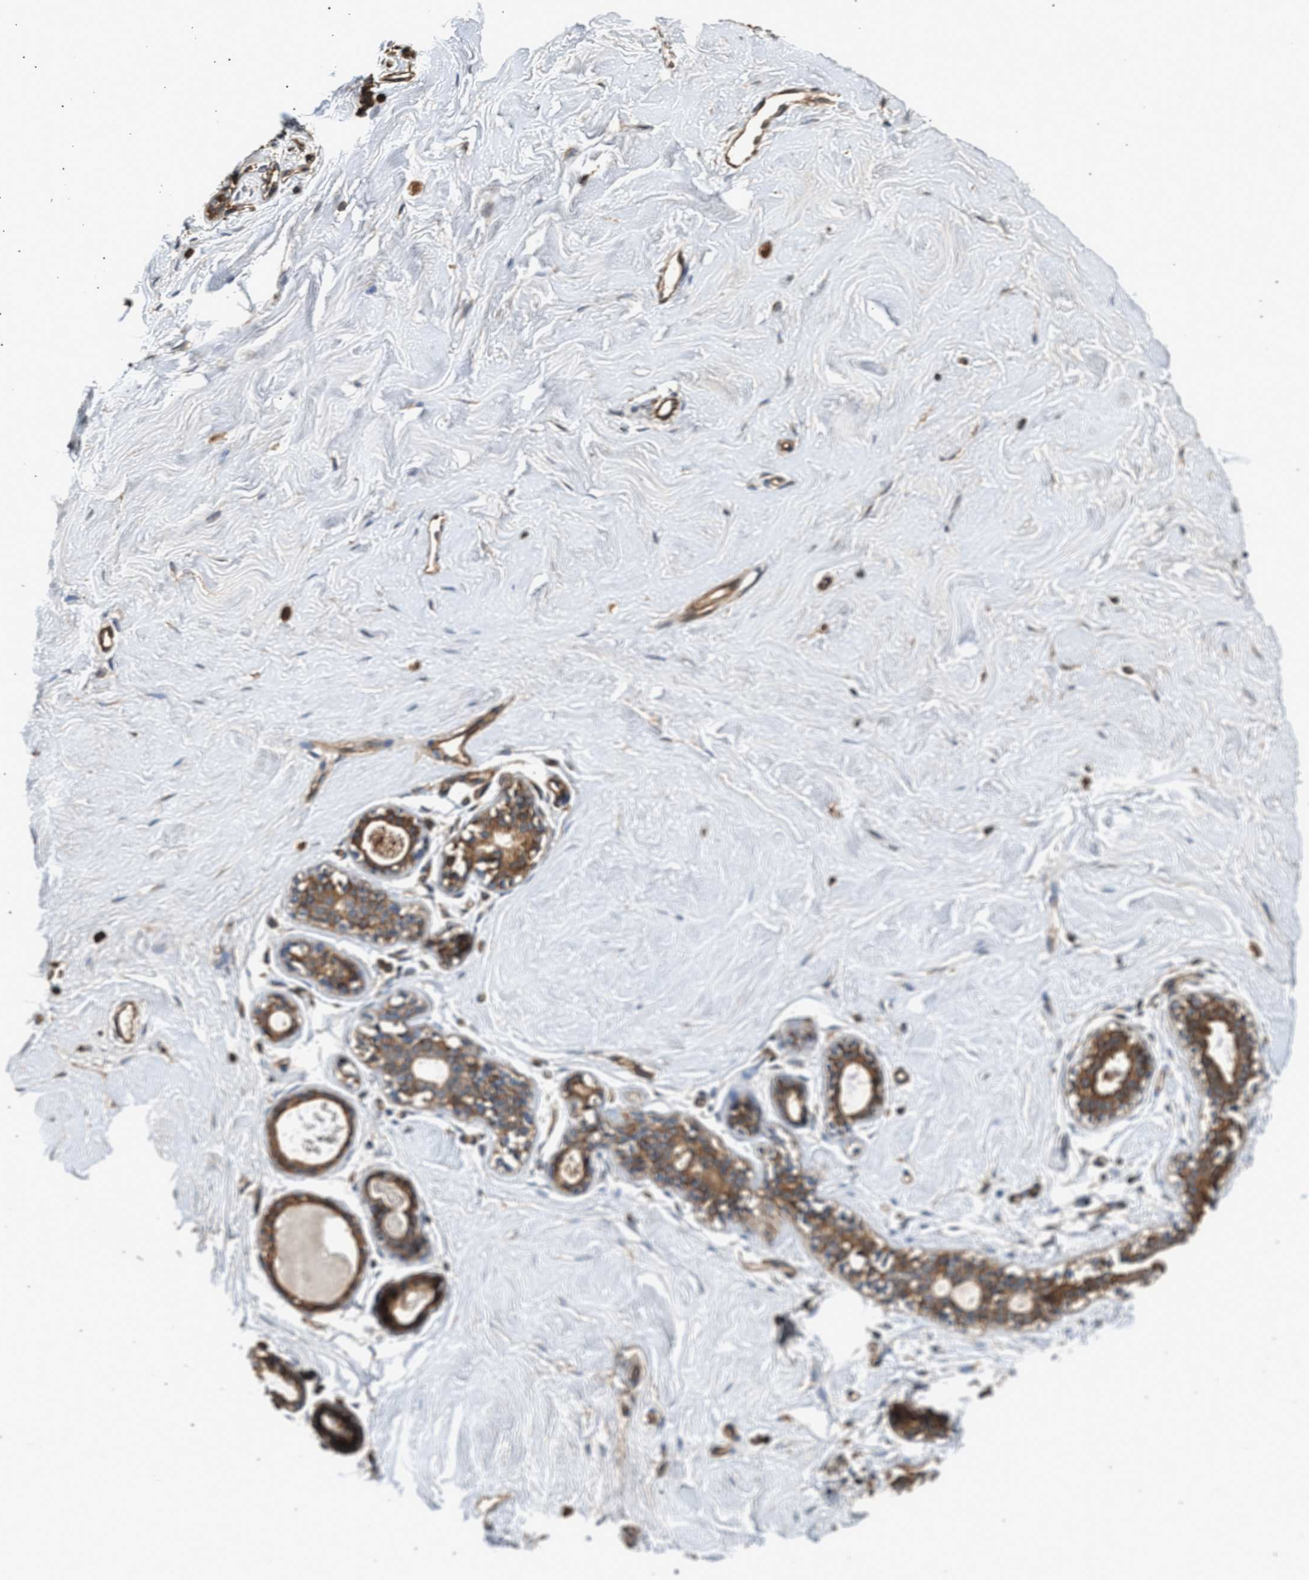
{"staining": {"intensity": "weak", "quantity": "25%-75%", "location": "cytoplasmic/membranous"}, "tissue": "breast", "cell_type": "Adipocytes", "image_type": "normal", "snomed": [{"axis": "morphology", "description": "Normal tissue, NOS"}, {"axis": "topography", "description": "Breast"}], "caption": "Breast was stained to show a protein in brown. There is low levels of weak cytoplasmic/membranous positivity in approximately 25%-75% of adipocytes. (Stains: DAB (3,3'-diaminobenzidine) in brown, nuclei in blue, Microscopy: brightfield microscopy at high magnification).", "gene": "DUSP14", "patient": {"sex": "female", "age": 23}}